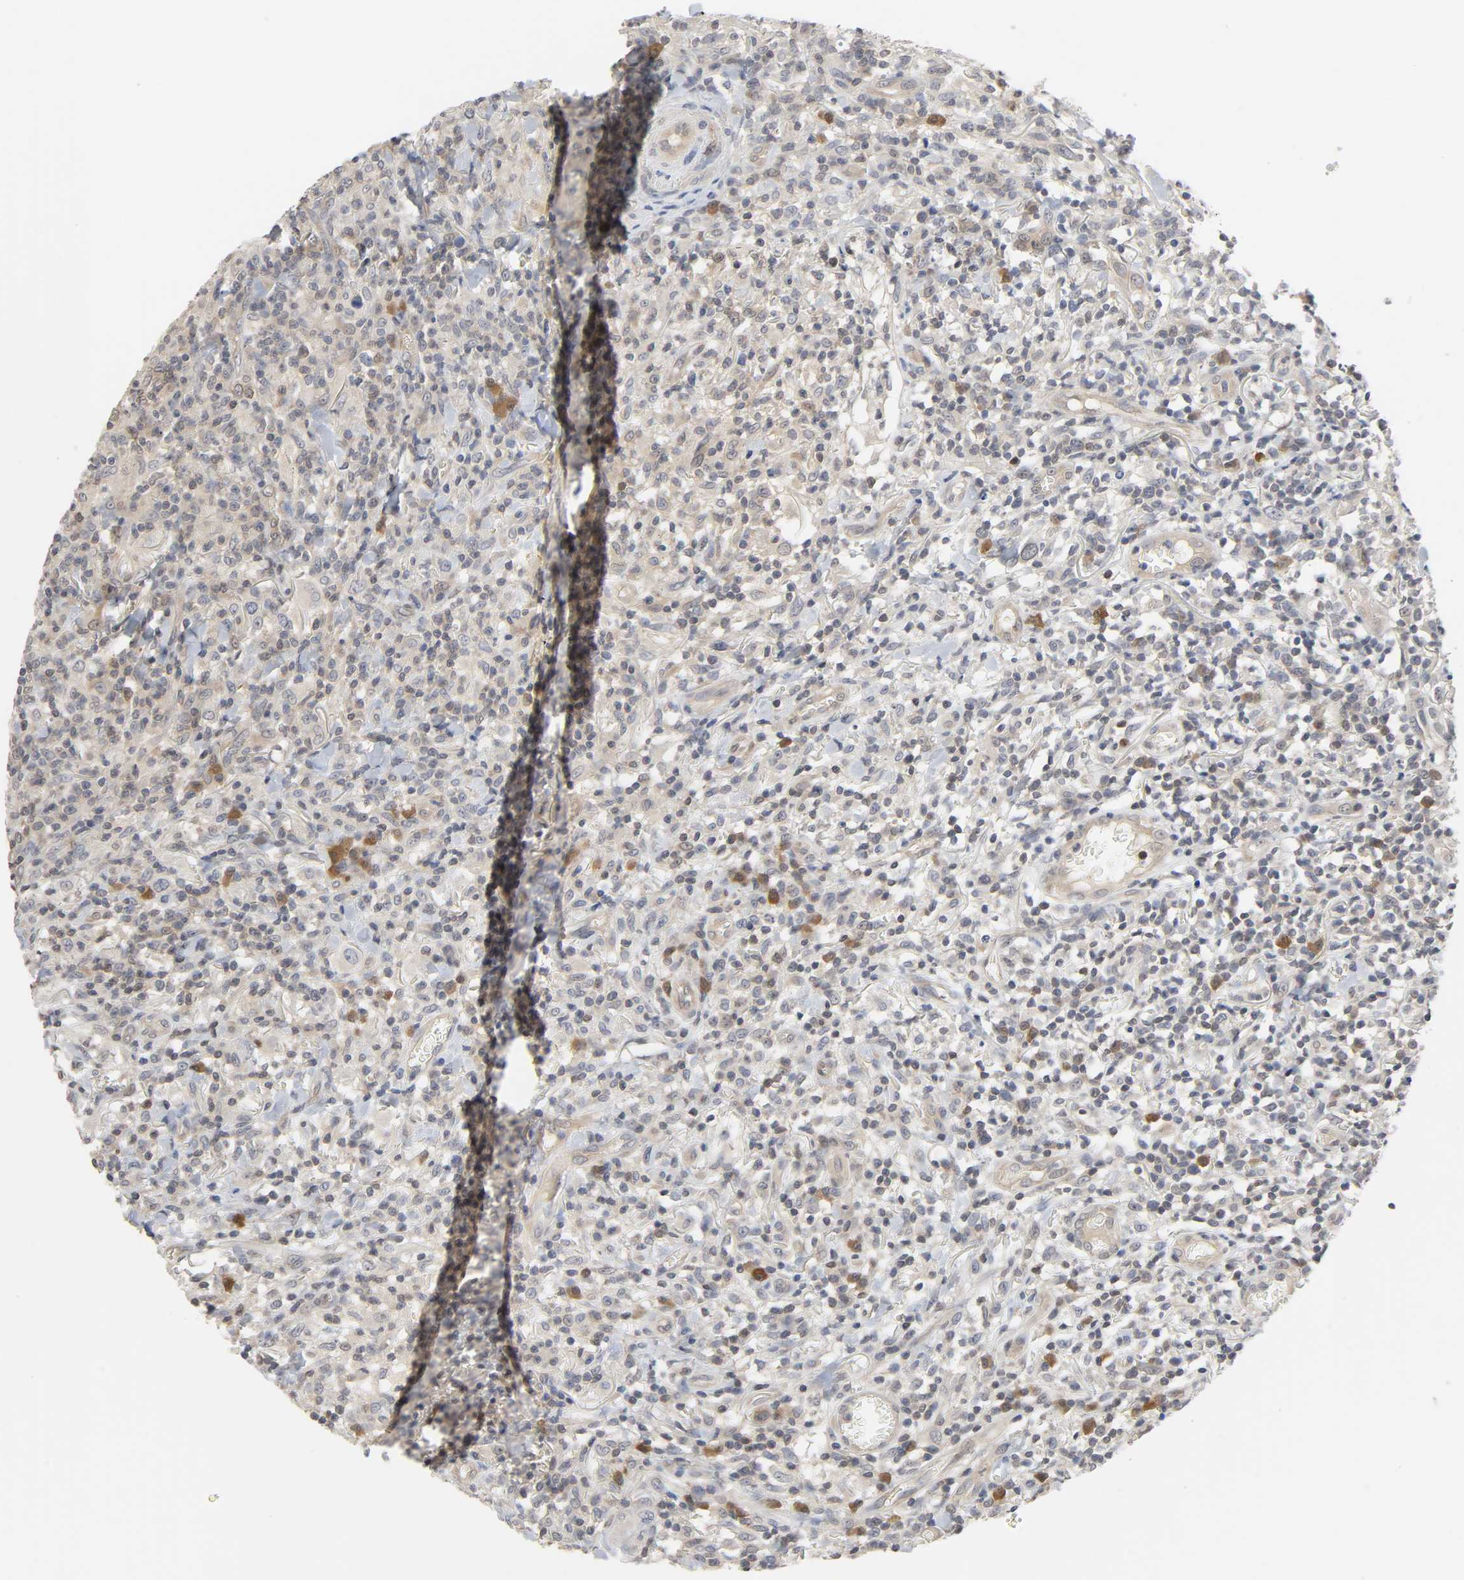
{"staining": {"intensity": "weak", "quantity": "25%-75%", "location": "cytoplasmic/membranous"}, "tissue": "thyroid cancer", "cell_type": "Tumor cells", "image_type": "cancer", "snomed": [{"axis": "morphology", "description": "Carcinoma, NOS"}, {"axis": "topography", "description": "Thyroid gland"}], "caption": "Protein expression analysis of human carcinoma (thyroid) reveals weak cytoplasmic/membranous positivity in about 25%-75% of tumor cells.", "gene": "MIF", "patient": {"sex": "female", "age": 77}}